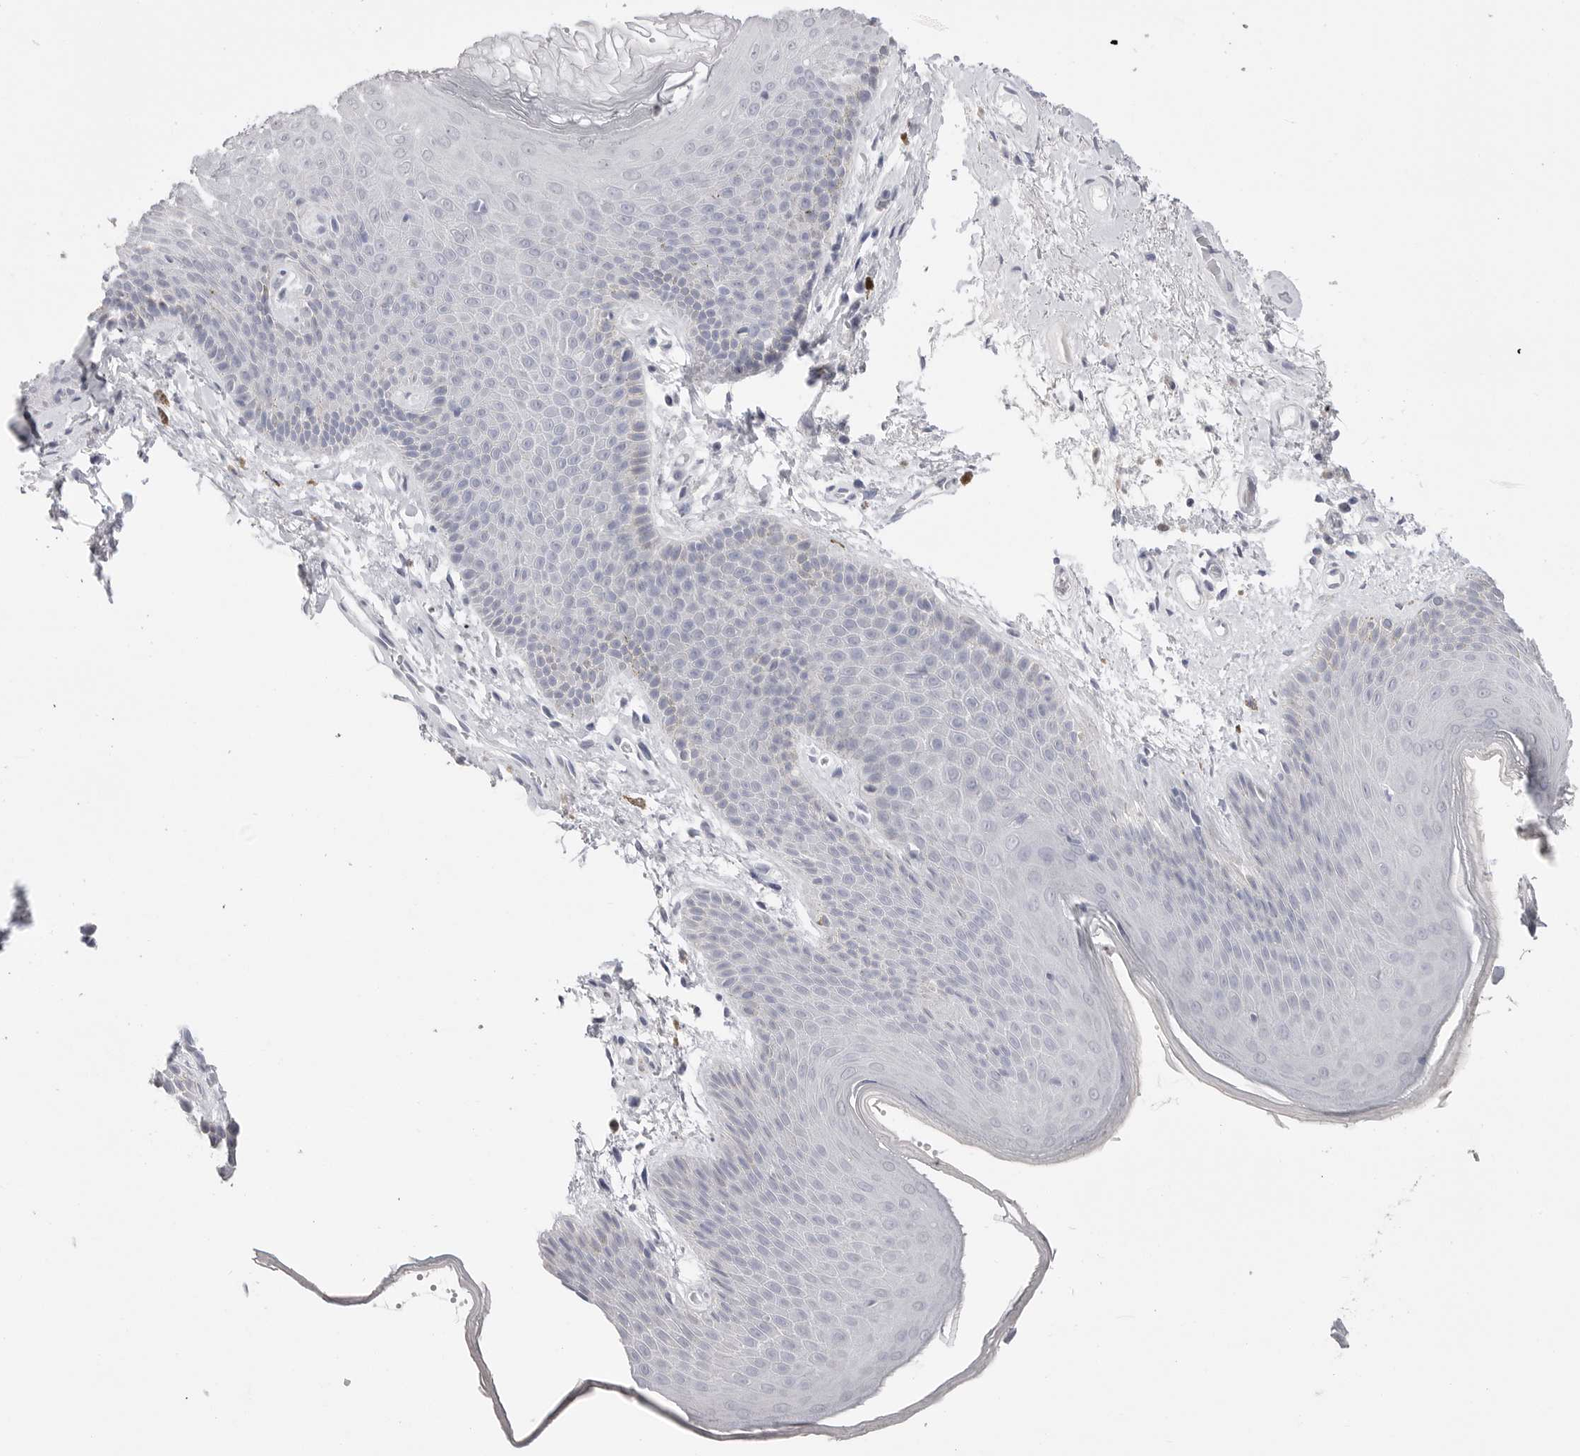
{"staining": {"intensity": "negative", "quantity": "none", "location": "none"}, "tissue": "skin", "cell_type": "Epidermal cells", "image_type": "normal", "snomed": [{"axis": "morphology", "description": "Normal tissue, NOS"}, {"axis": "topography", "description": "Anal"}], "caption": "Photomicrograph shows no protein expression in epidermal cells of normal skin. (Brightfield microscopy of DAB IHC at high magnification).", "gene": "CPB1", "patient": {"sex": "male", "age": 74}}